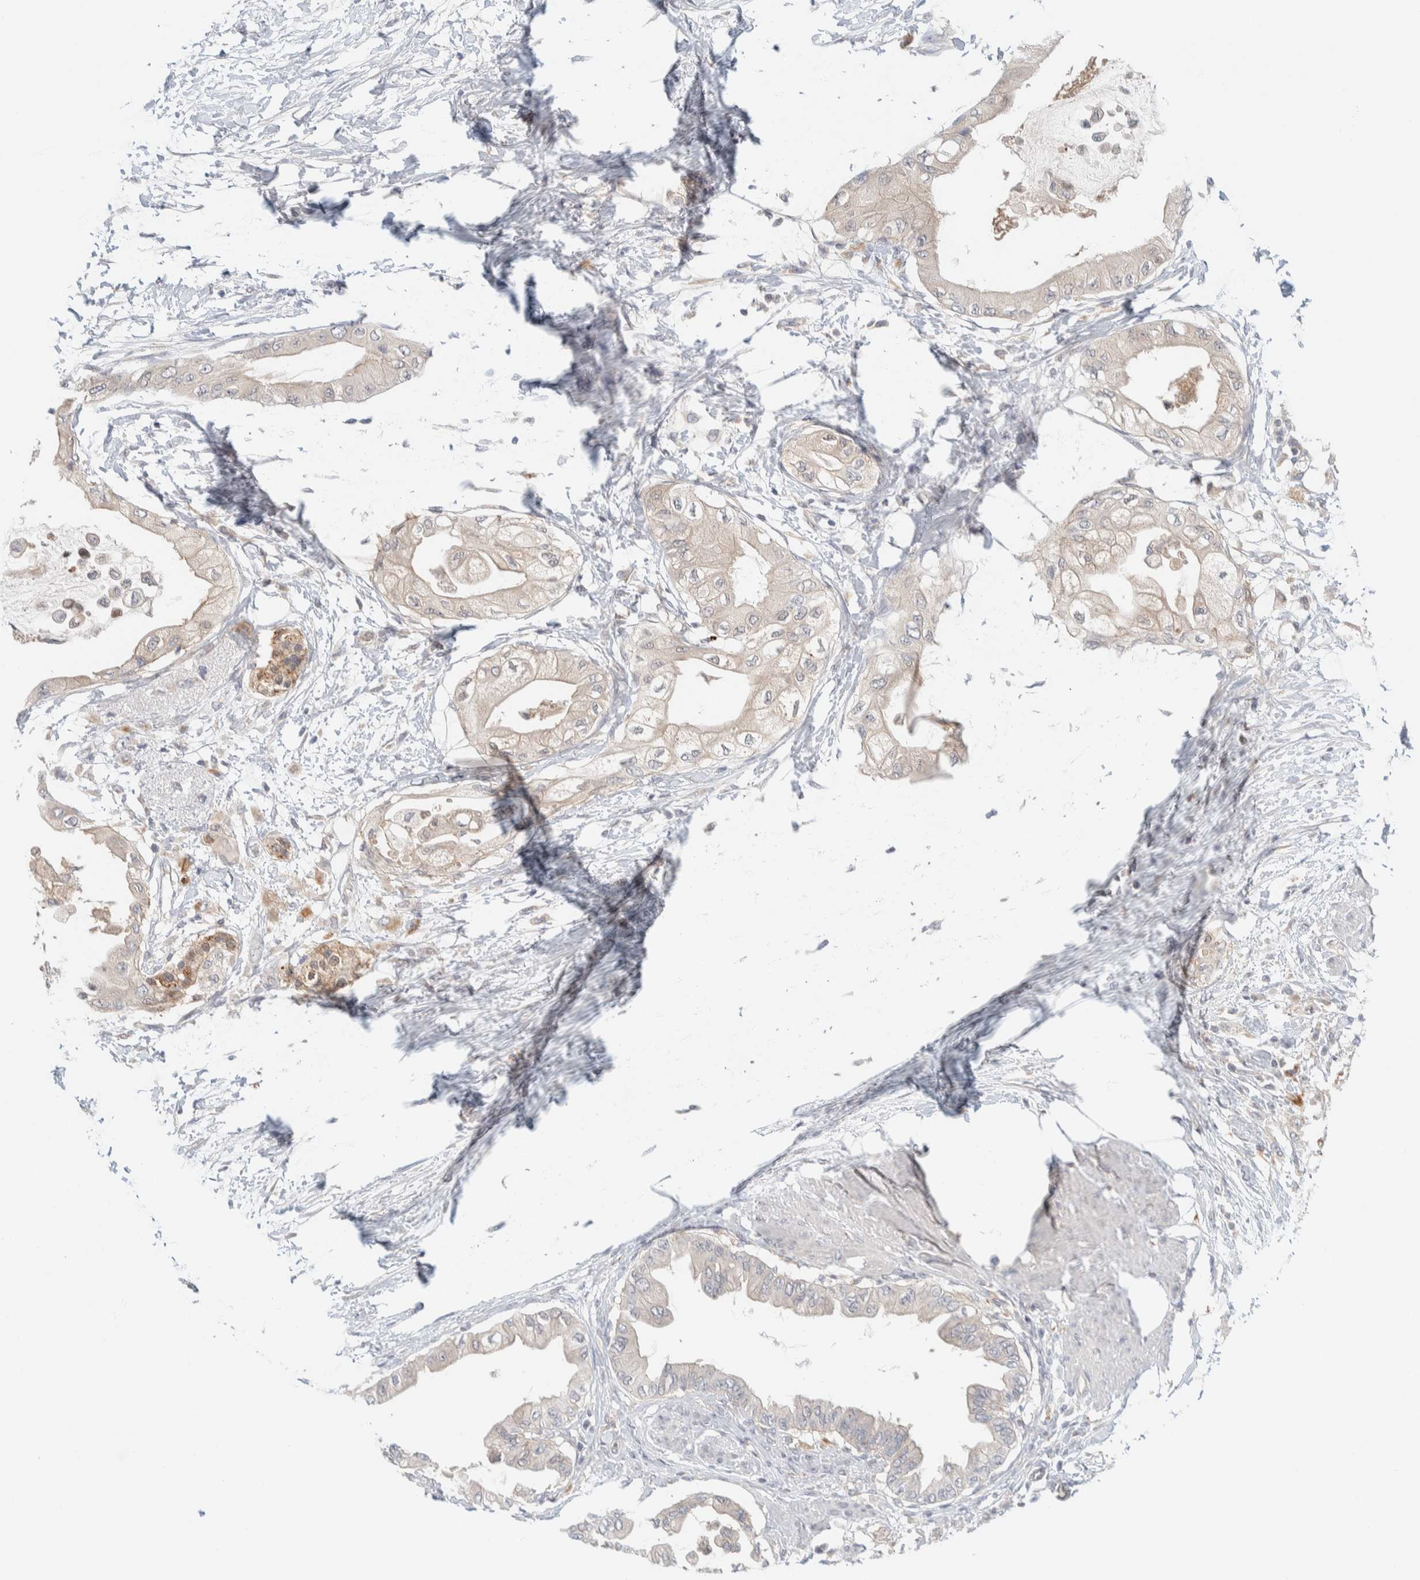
{"staining": {"intensity": "negative", "quantity": "none", "location": "none"}, "tissue": "pancreatic cancer", "cell_type": "Tumor cells", "image_type": "cancer", "snomed": [{"axis": "morphology", "description": "Normal tissue, NOS"}, {"axis": "morphology", "description": "Adenocarcinoma, NOS"}, {"axis": "topography", "description": "Pancreas"}, {"axis": "topography", "description": "Duodenum"}], "caption": "Human pancreatic cancer (adenocarcinoma) stained for a protein using immunohistochemistry (IHC) reveals no staining in tumor cells.", "gene": "GCLM", "patient": {"sex": "female", "age": 60}}